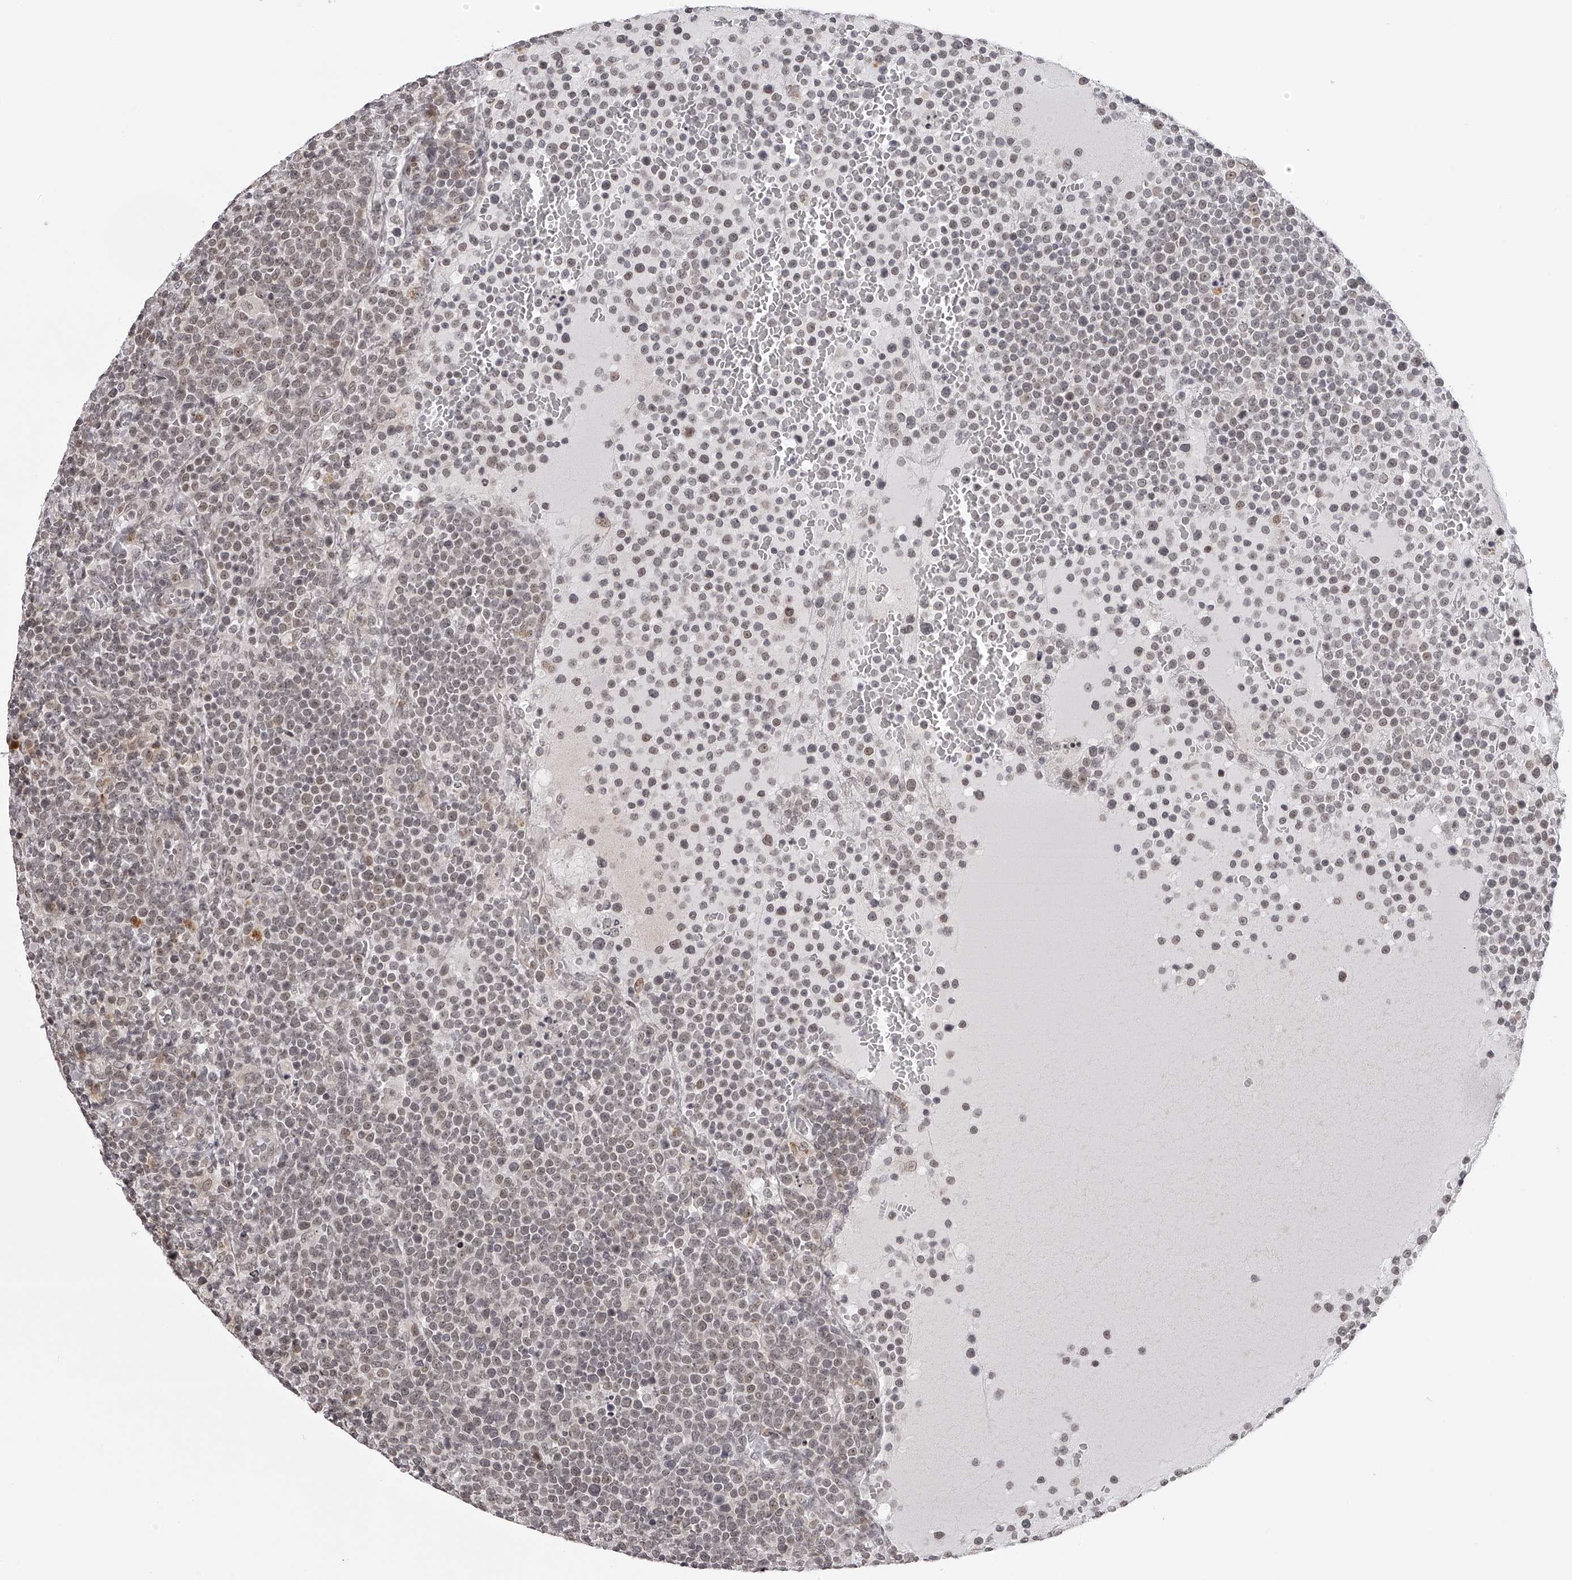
{"staining": {"intensity": "negative", "quantity": "none", "location": "none"}, "tissue": "lymphoma", "cell_type": "Tumor cells", "image_type": "cancer", "snomed": [{"axis": "morphology", "description": "Malignant lymphoma, non-Hodgkin's type, High grade"}, {"axis": "topography", "description": "Lymph node"}], "caption": "Human lymphoma stained for a protein using IHC demonstrates no expression in tumor cells.", "gene": "ODF2L", "patient": {"sex": "male", "age": 61}}